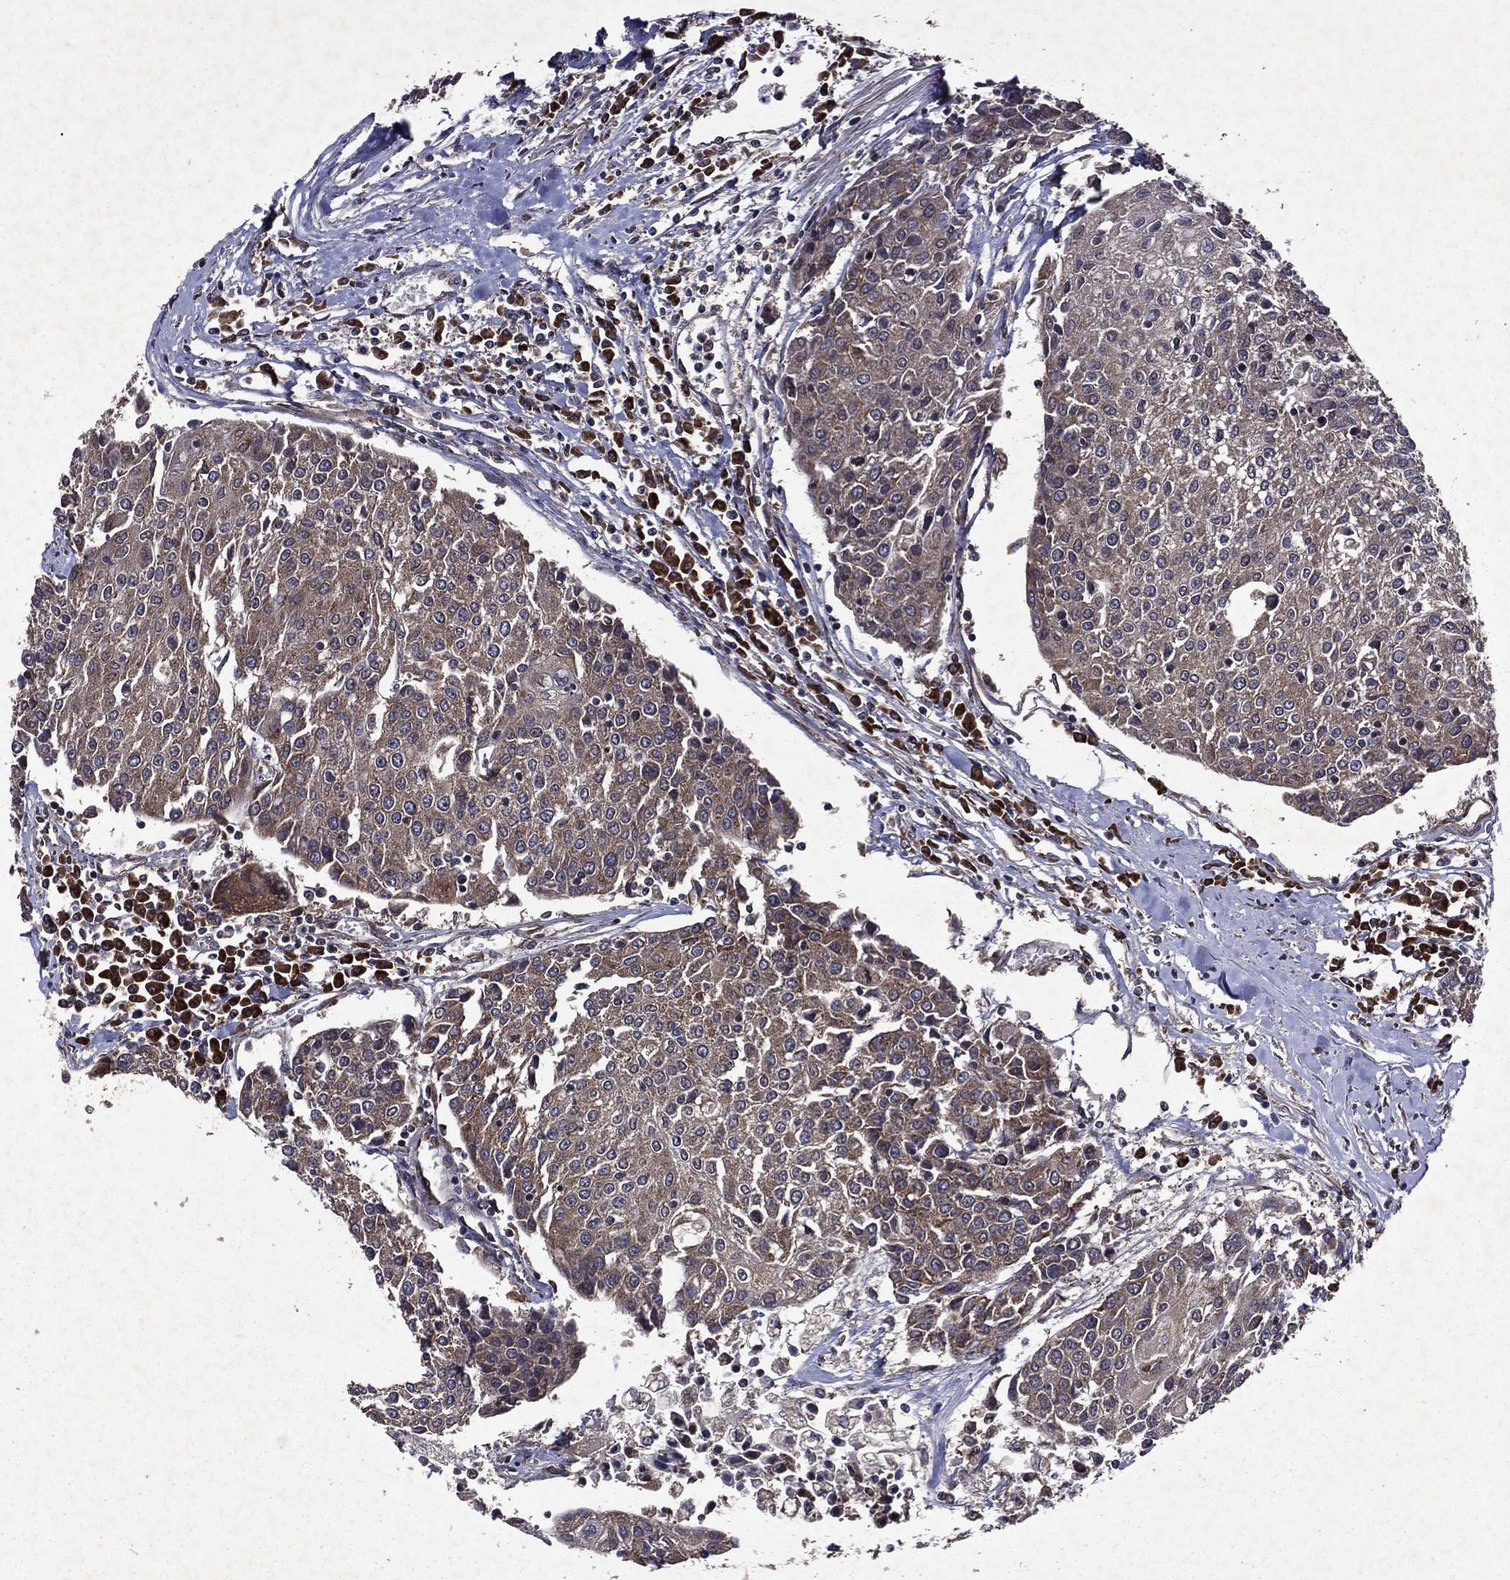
{"staining": {"intensity": "weak", "quantity": "25%-75%", "location": "cytoplasmic/membranous"}, "tissue": "urothelial cancer", "cell_type": "Tumor cells", "image_type": "cancer", "snomed": [{"axis": "morphology", "description": "Urothelial carcinoma, High grade"}, {"axis": "topography", "description": "Urinary bladder"}], "caption": "There is low levels of weak cytoplasmic/membranous positivity in tumor cells of urothelial cancer, as demonstrated by immunohistochemical staining (brown color).", "gene": "EIF2B4", "patient": {"sex": "female", "age": 85}}